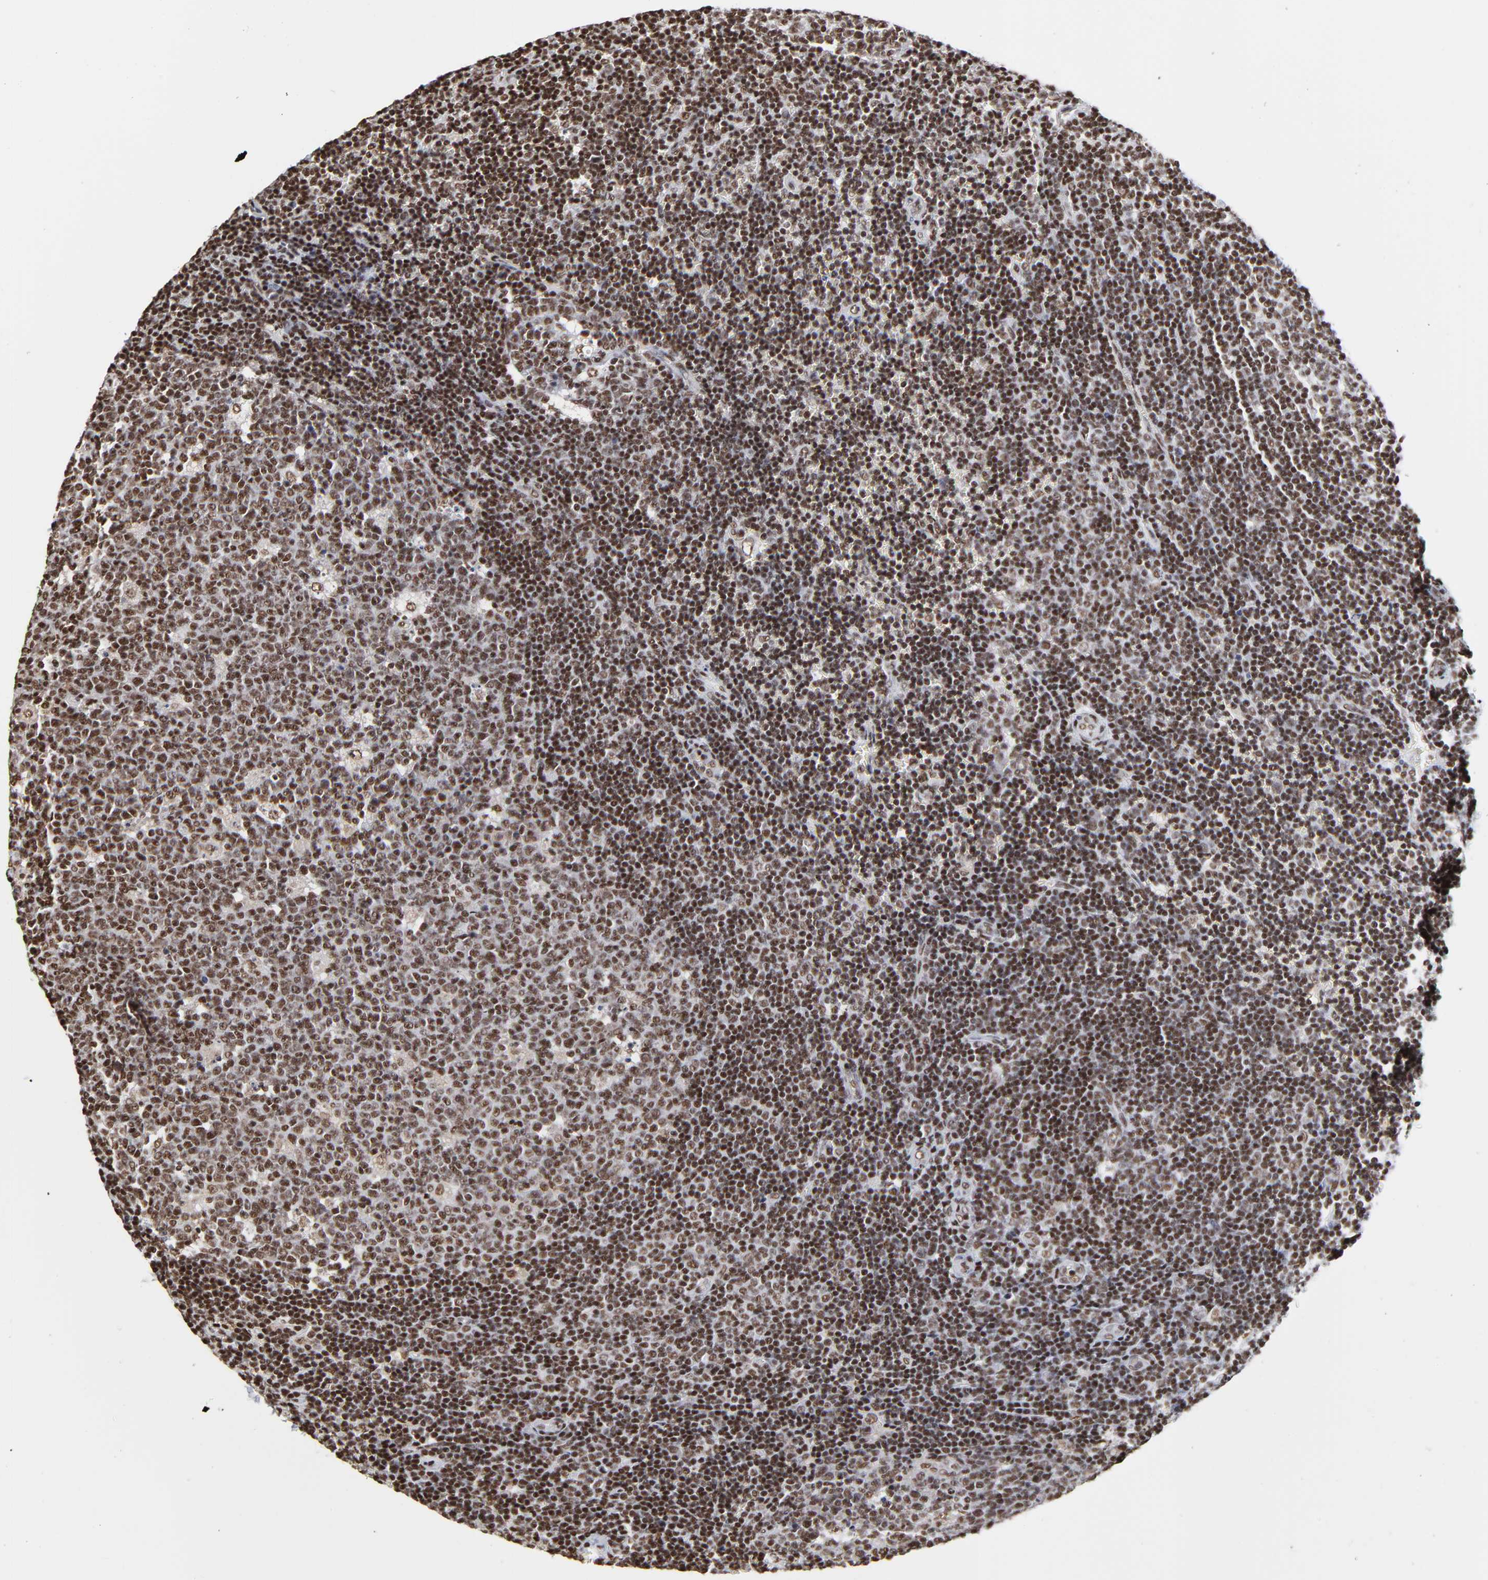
{"staining": {"intensity": "moderate", "quantity": ">75%", "location": "nuclear"}, "tissue": "lymph node", "cell_type": "Germinal center cells", "image_type": "normal", "snomed": [{"axis": "morphology", "description": "Normal tissue, NOS"}, {"axis": "topography", "description": "Lymph node"}, {"axis": "topography", "description": "Salivary gland"}], "caption": "Lymph node stained with a brown dye exhibits moderate nuclear positive staining in about >75% of germinal center cells.", "gene": "CREB1", "patient": {"sex": "male", "age": 8}}